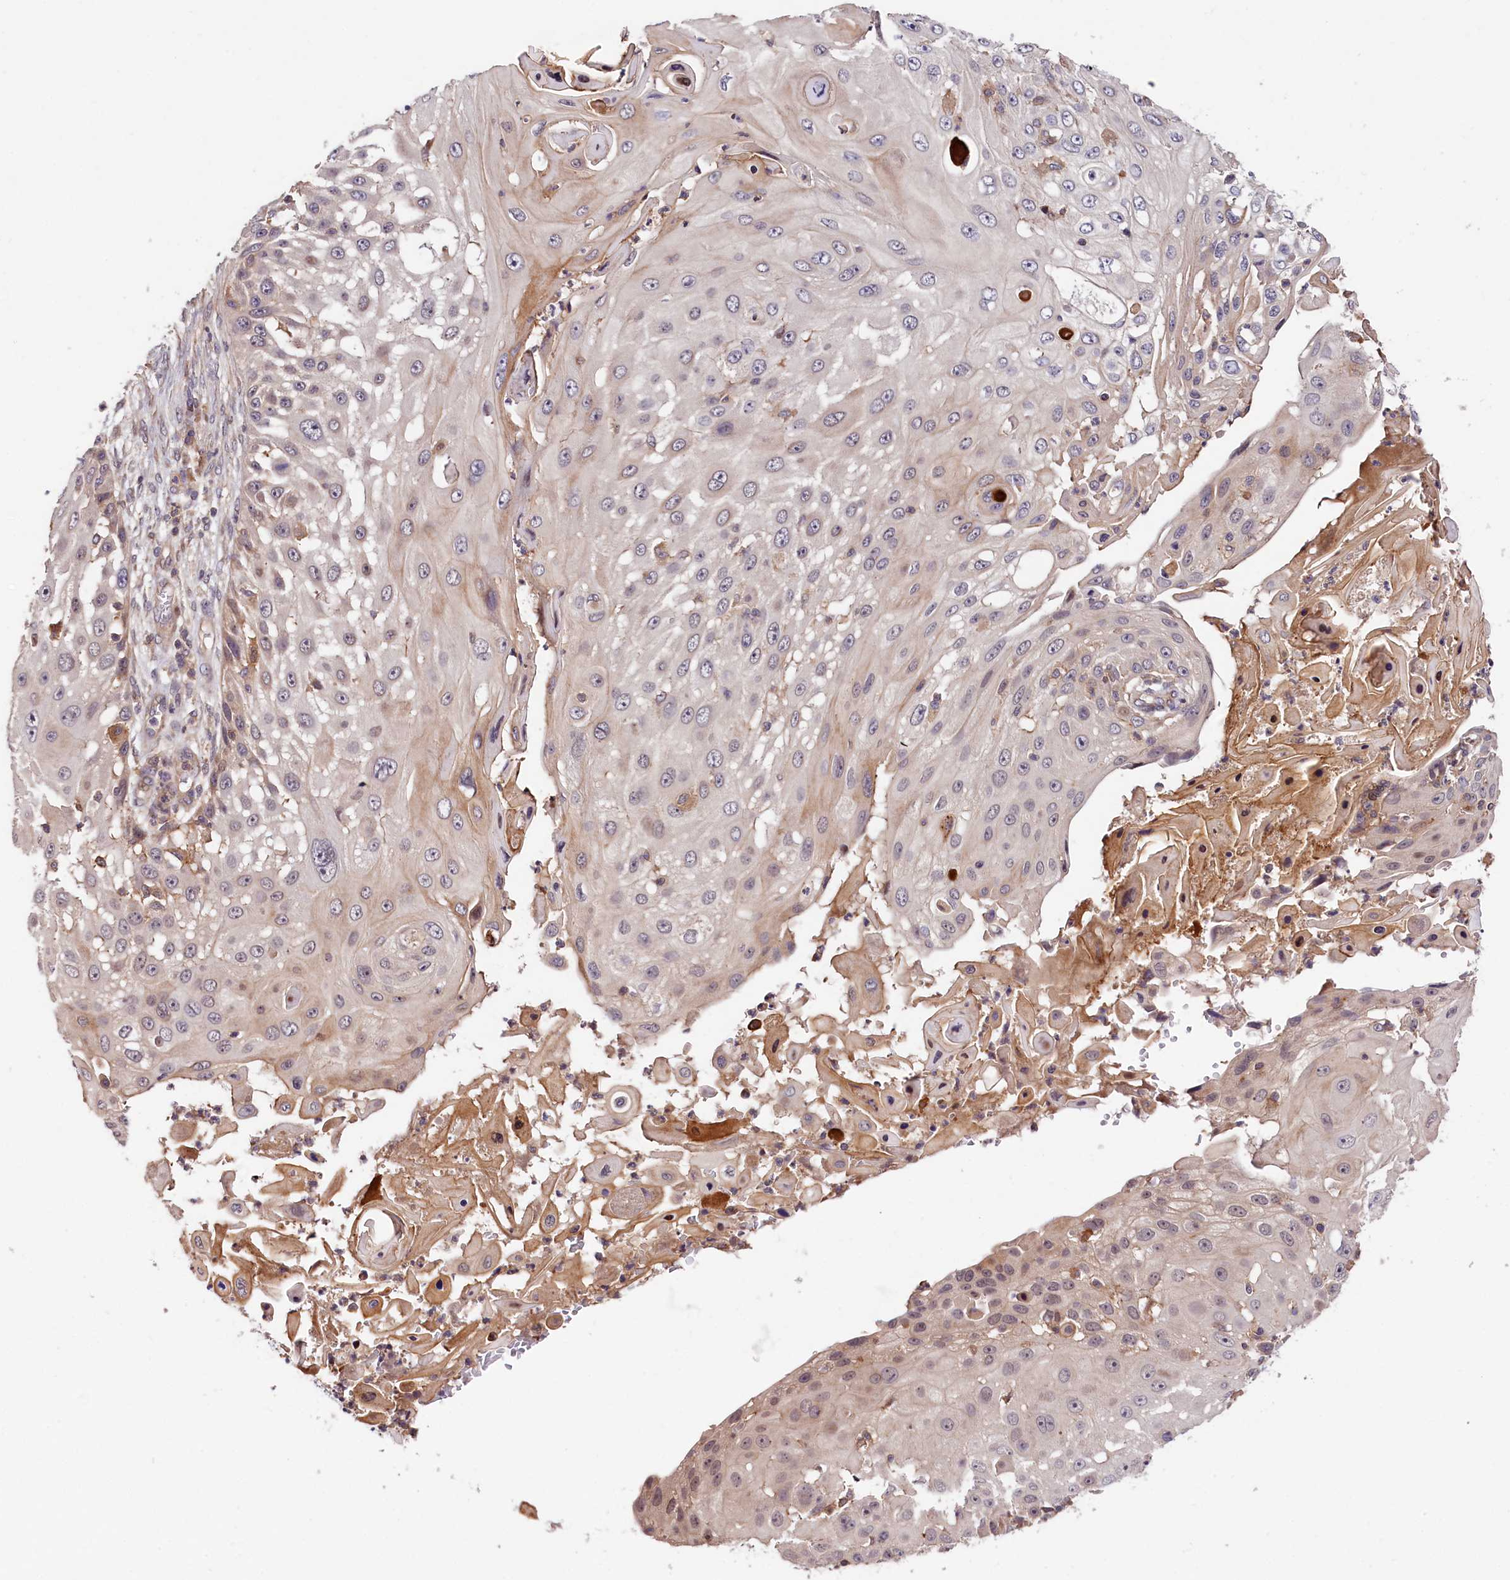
{"staining": {"intensity": "weak", "quantity": "<25%", "location": "nuclear"}, "tissue": "skin cancer", "cell_type": "Tumor cells", "image_type": "cancer", "snomed": [{"axis": "morphology", "description": "Squamous cell carcinoma, NOS"}, {"axis": "topography", "description": "Skin"}], "caption": "A micrograph of skin squamous cell carcinoma stained for a protein displays no brown staining in tumor cells. (DAB IHC visualized using brightfield microscopy, high magnification).", "gene": "CACNA1H", "patient": {"sex": "female", "age": 44}}